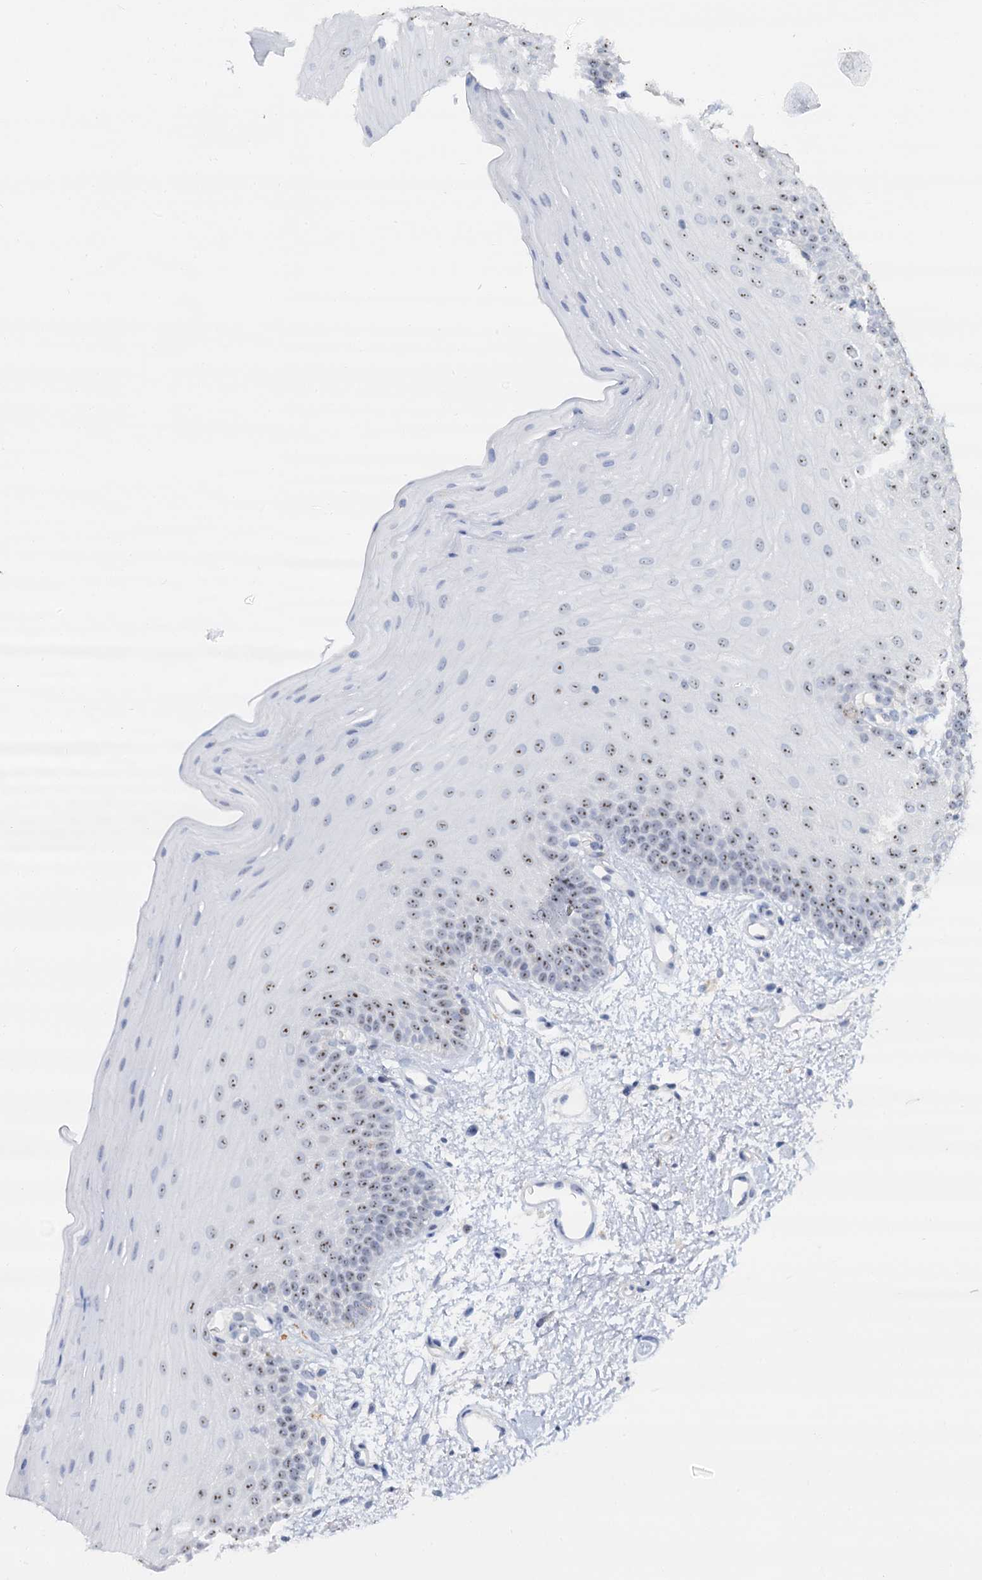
{"staining": {"intensity": "weak", "quantity": ">75%", "location": "nuclear"}, "tissue": "oral mucosa", "cell_type": "Squamous epithelial cells", "image_type": "normal", "snomed": [{"axis": "morphology", "description": "Normal tissue, NOS"}, {"axis": "topography", "description": "Oral tissue"}], "caption": "This image shows unremarkable oral mucosa stained with immunohistochemistry (IHC) to label a protein in brown. The nuclear of squamous epithelial cells show weak positivity for the protein. Nuclei are counter-stained blue.", "gene": "NOP2", "patient": {"sex": "male", "age": 68}}